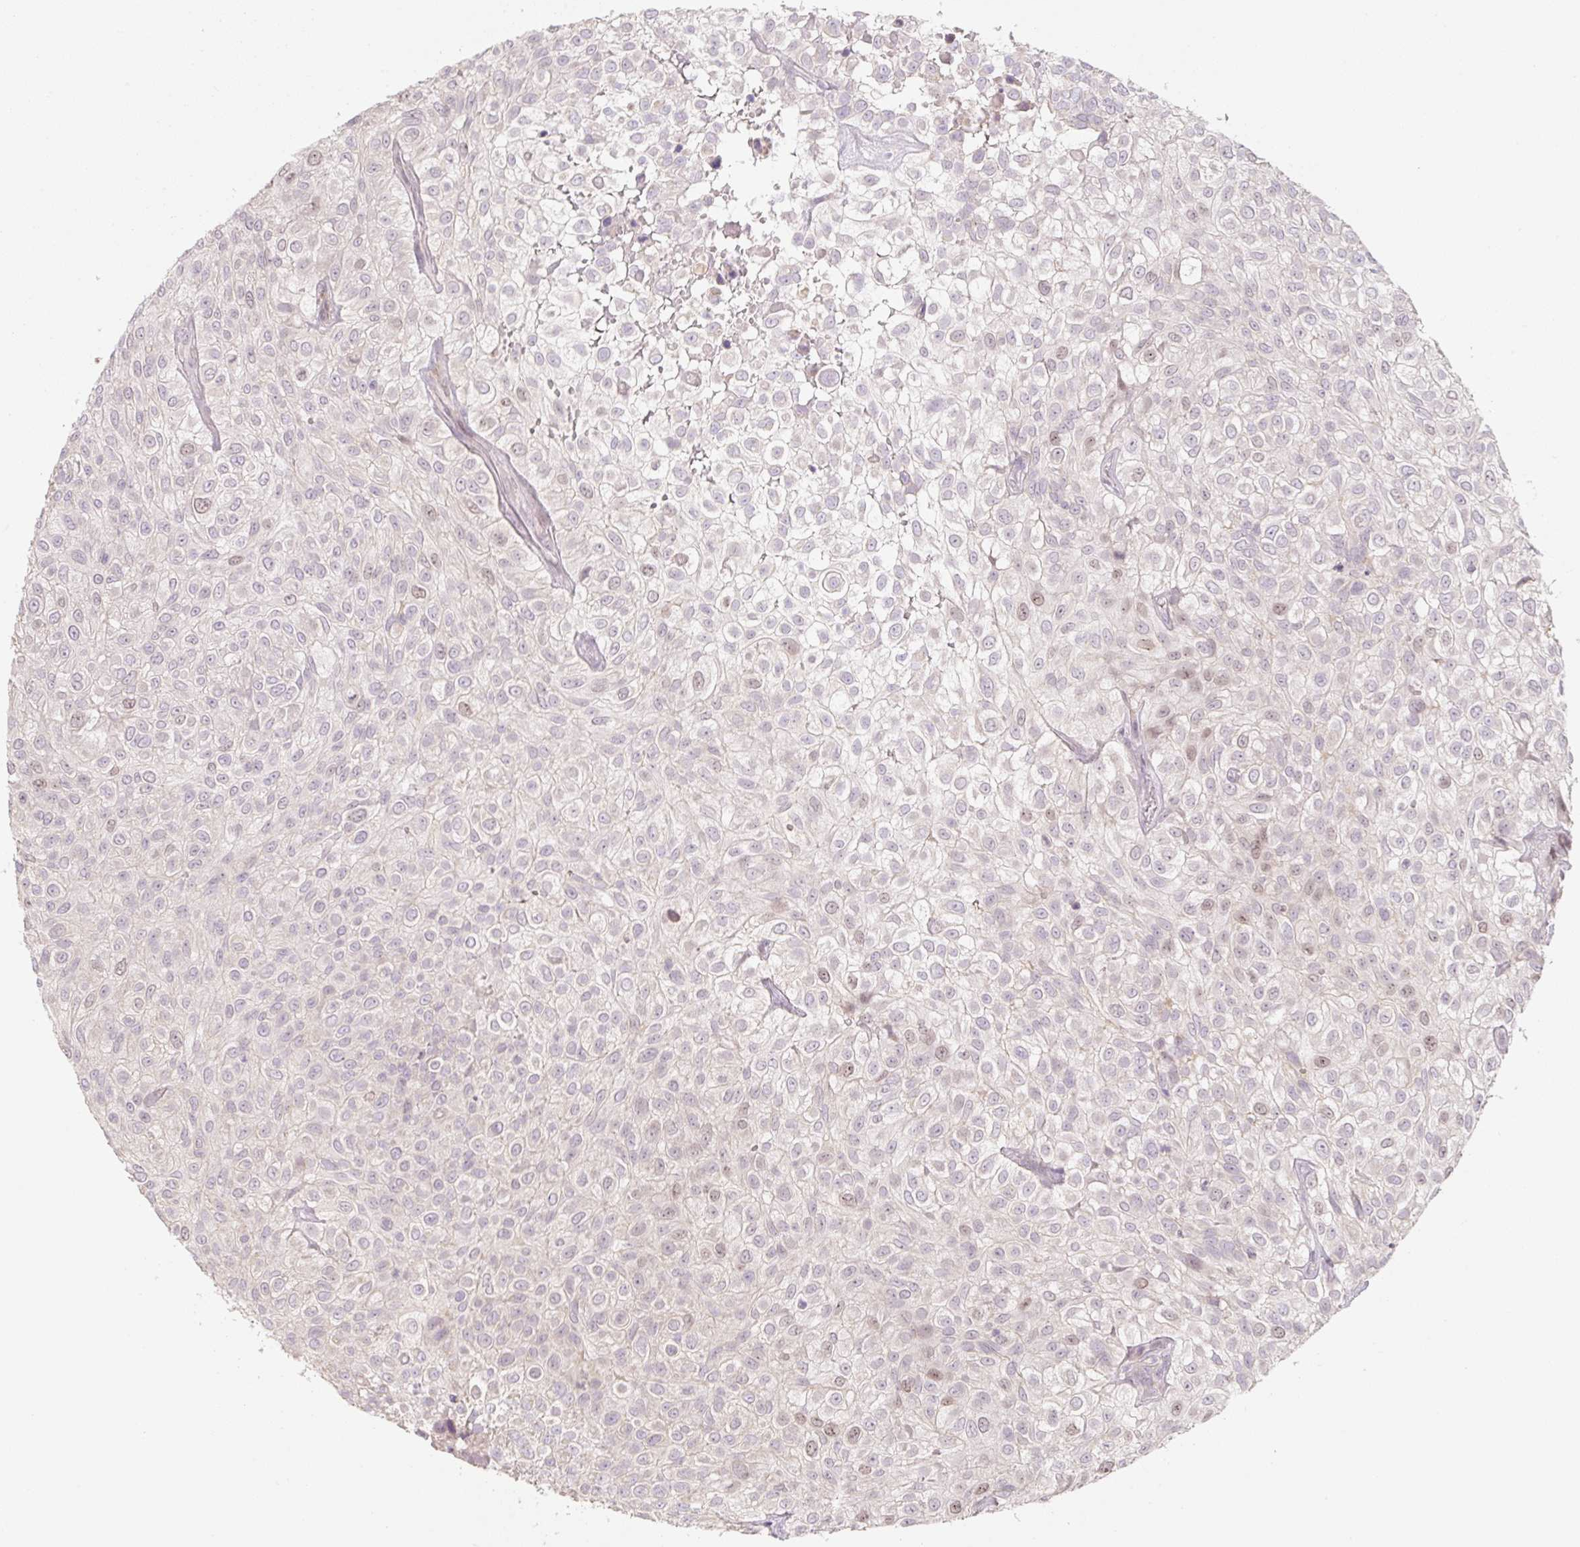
{"staining": {"intensity": "weak", "quantity": "<25%", "location": "nuclear"}, "tissue": "urothelial cancer", "cell_type": "Tumor cells", "image_type": "cancer", "snomed": [{"axis": "morphology", "description": "Urothelial carcinoma, High grade"}, {"axis": "topography", "description": "Urinary bladder"}], "caption": "Human urothelial cancer stained for a protein using immunohistochemistry displays no expression in tumor cells.", "gene": "MIA2", "patient": {"sex": "male", "age": 56}}